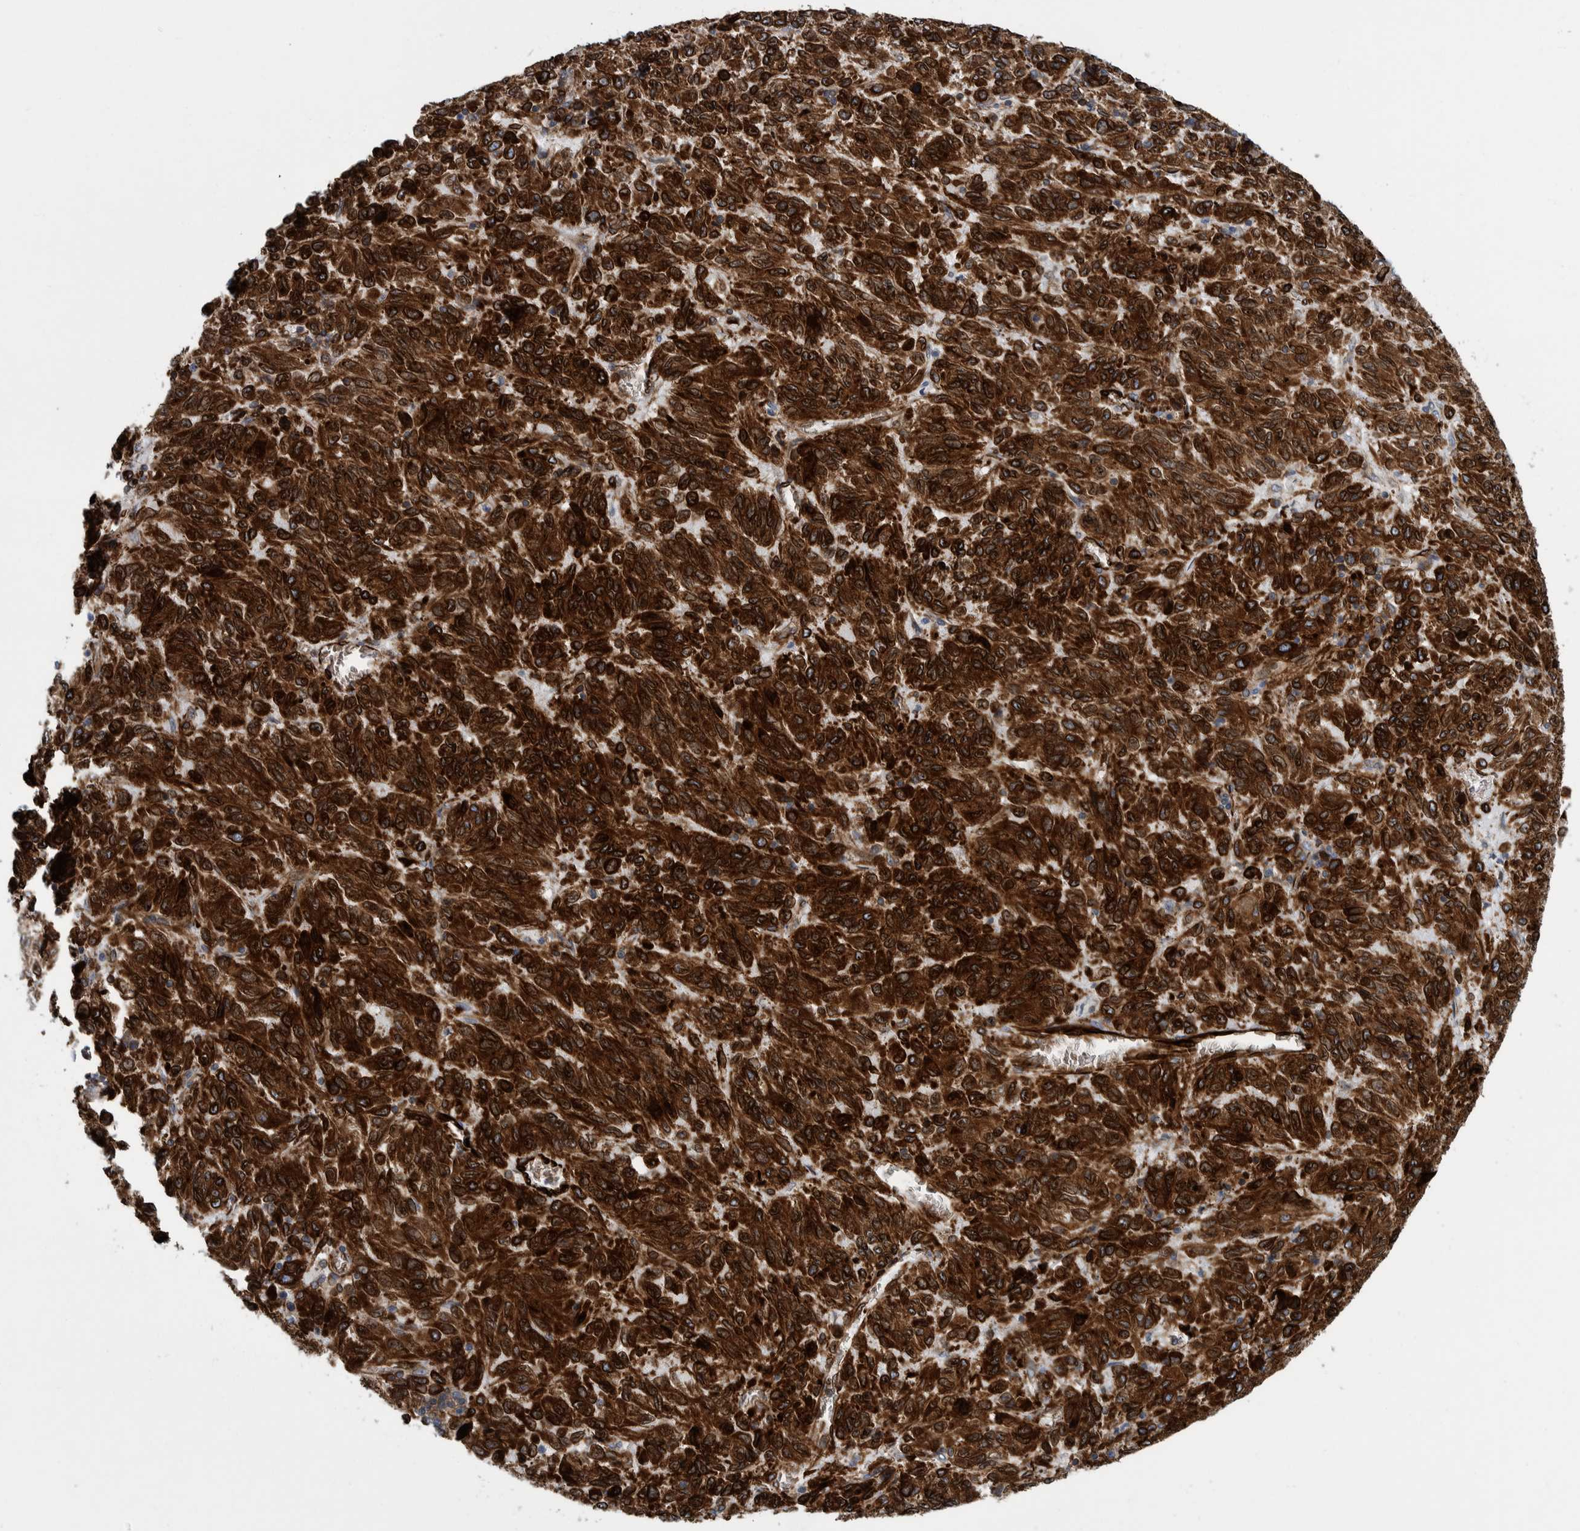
{"staining": {"intensity": "strong", "quantity": ">75%", "location": "cytoplasmic/membranous"}, "tissue": "melanoma", "cell_type": "Tumor cells", "image_type": "cancer", "snomed": [{"axis": "morphology", "description": "Malignant melanoma, Metastatic site"}, {"axis": "topography", "description": "Lung"}], "caption": "Immunohistochemical staining of human malignant melanoma (metastatic site) exhibits high levels of strong cytoplasmic/membranous staining in approximately >75% of tumor cells.", "gene": "THEM6", "patient": {"sex": "male", "age": 64}}